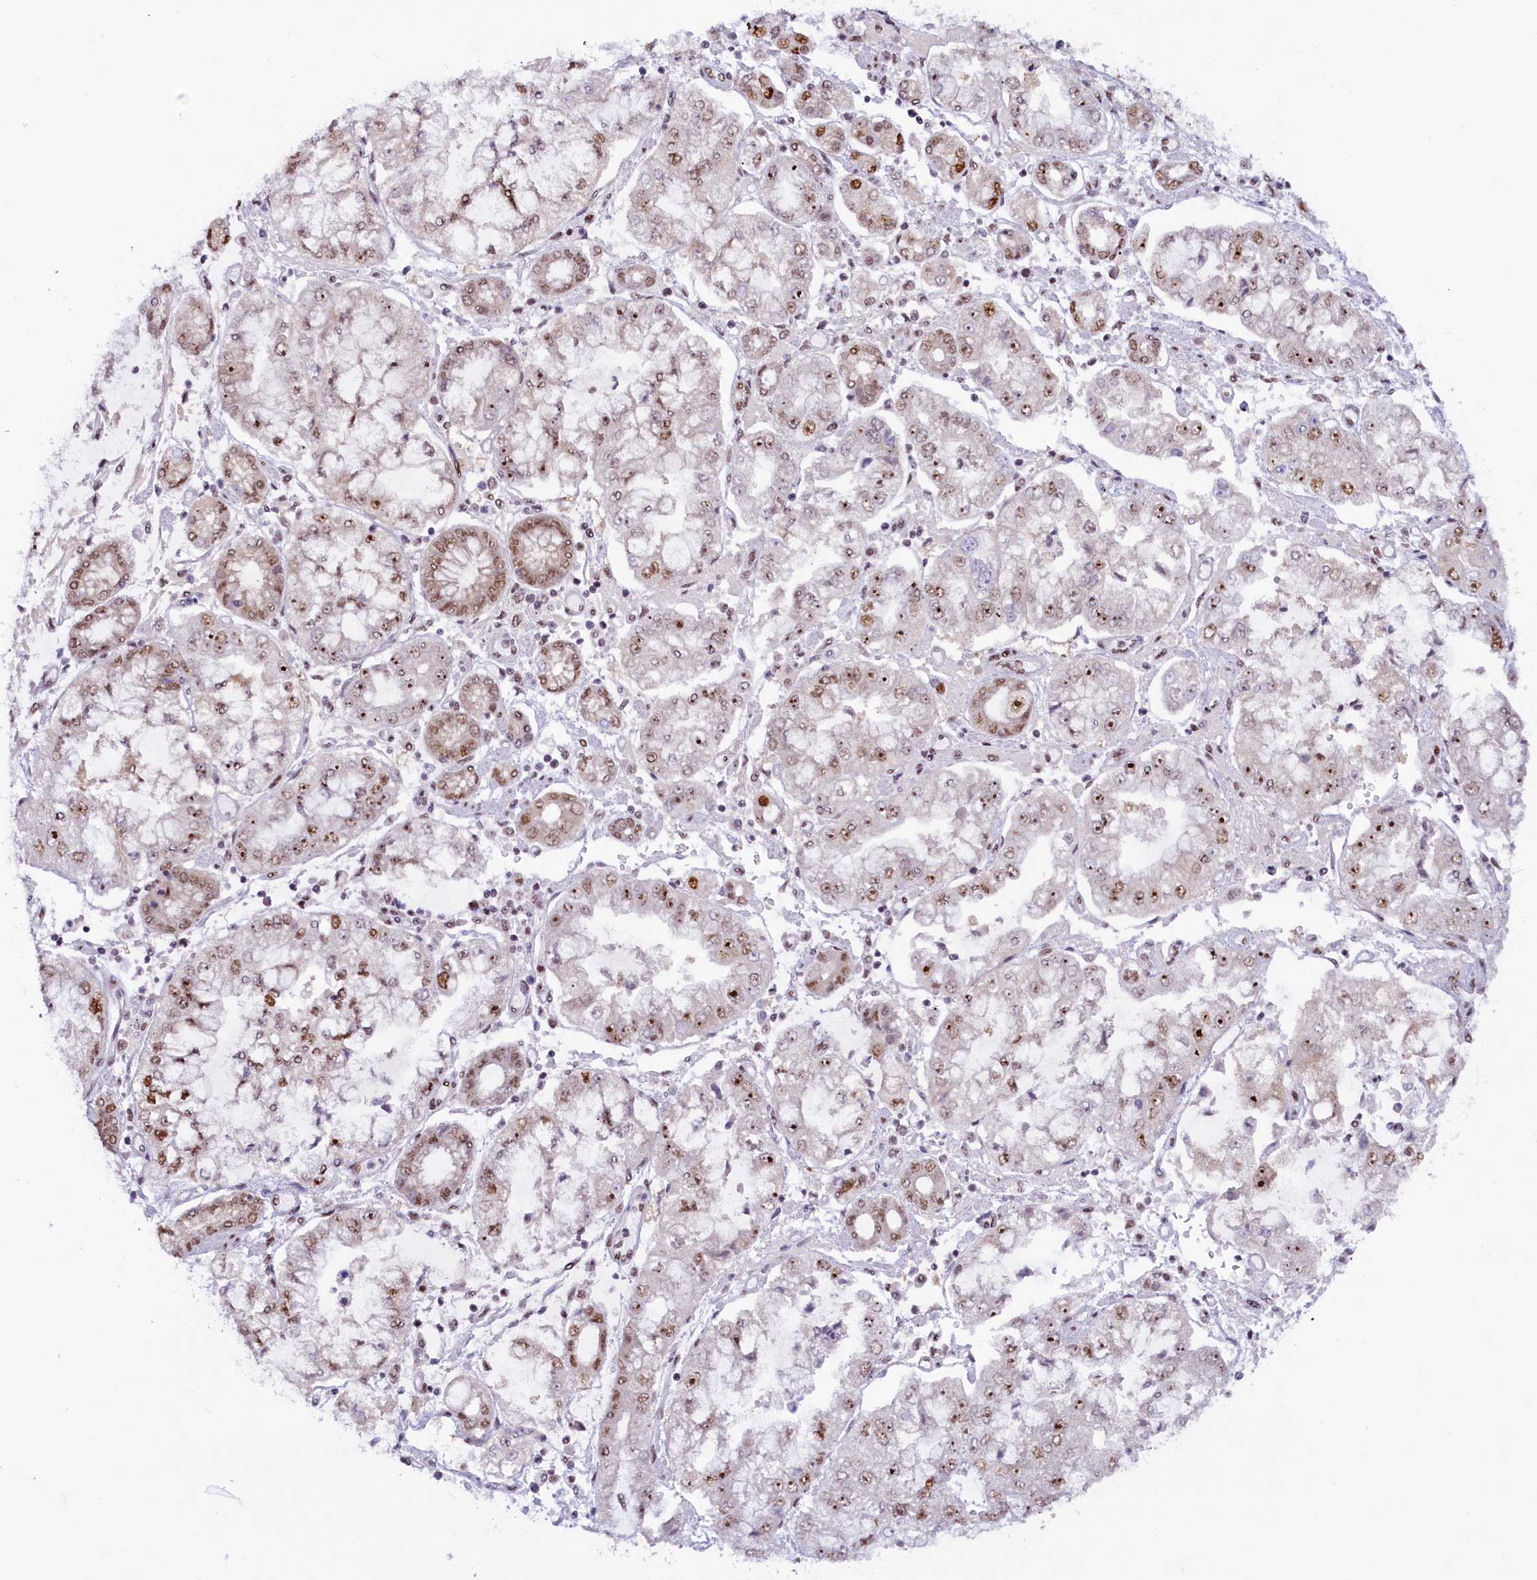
{"staining": {"intensity": "moderate", "quantity": ">75%", "location": "nuclear"}, "tissue": "stomach cancer", "cell_type": "Tumor cells", "image_type": "cancer", "snomed": [{"axis": "morphology", "description": "Adenocarcinoma, NOS"}, {"axis": "topography", "description": "Stomach"}], "caption": "Stomach cancer (adenocarcinoma) was stained to show a protein in brown. There is medium levels of moderate nuclear positivity in approximately >75% of tumor cells.", "gene": "ANKS3", "patient": {"sex": "male", "age": 76}}